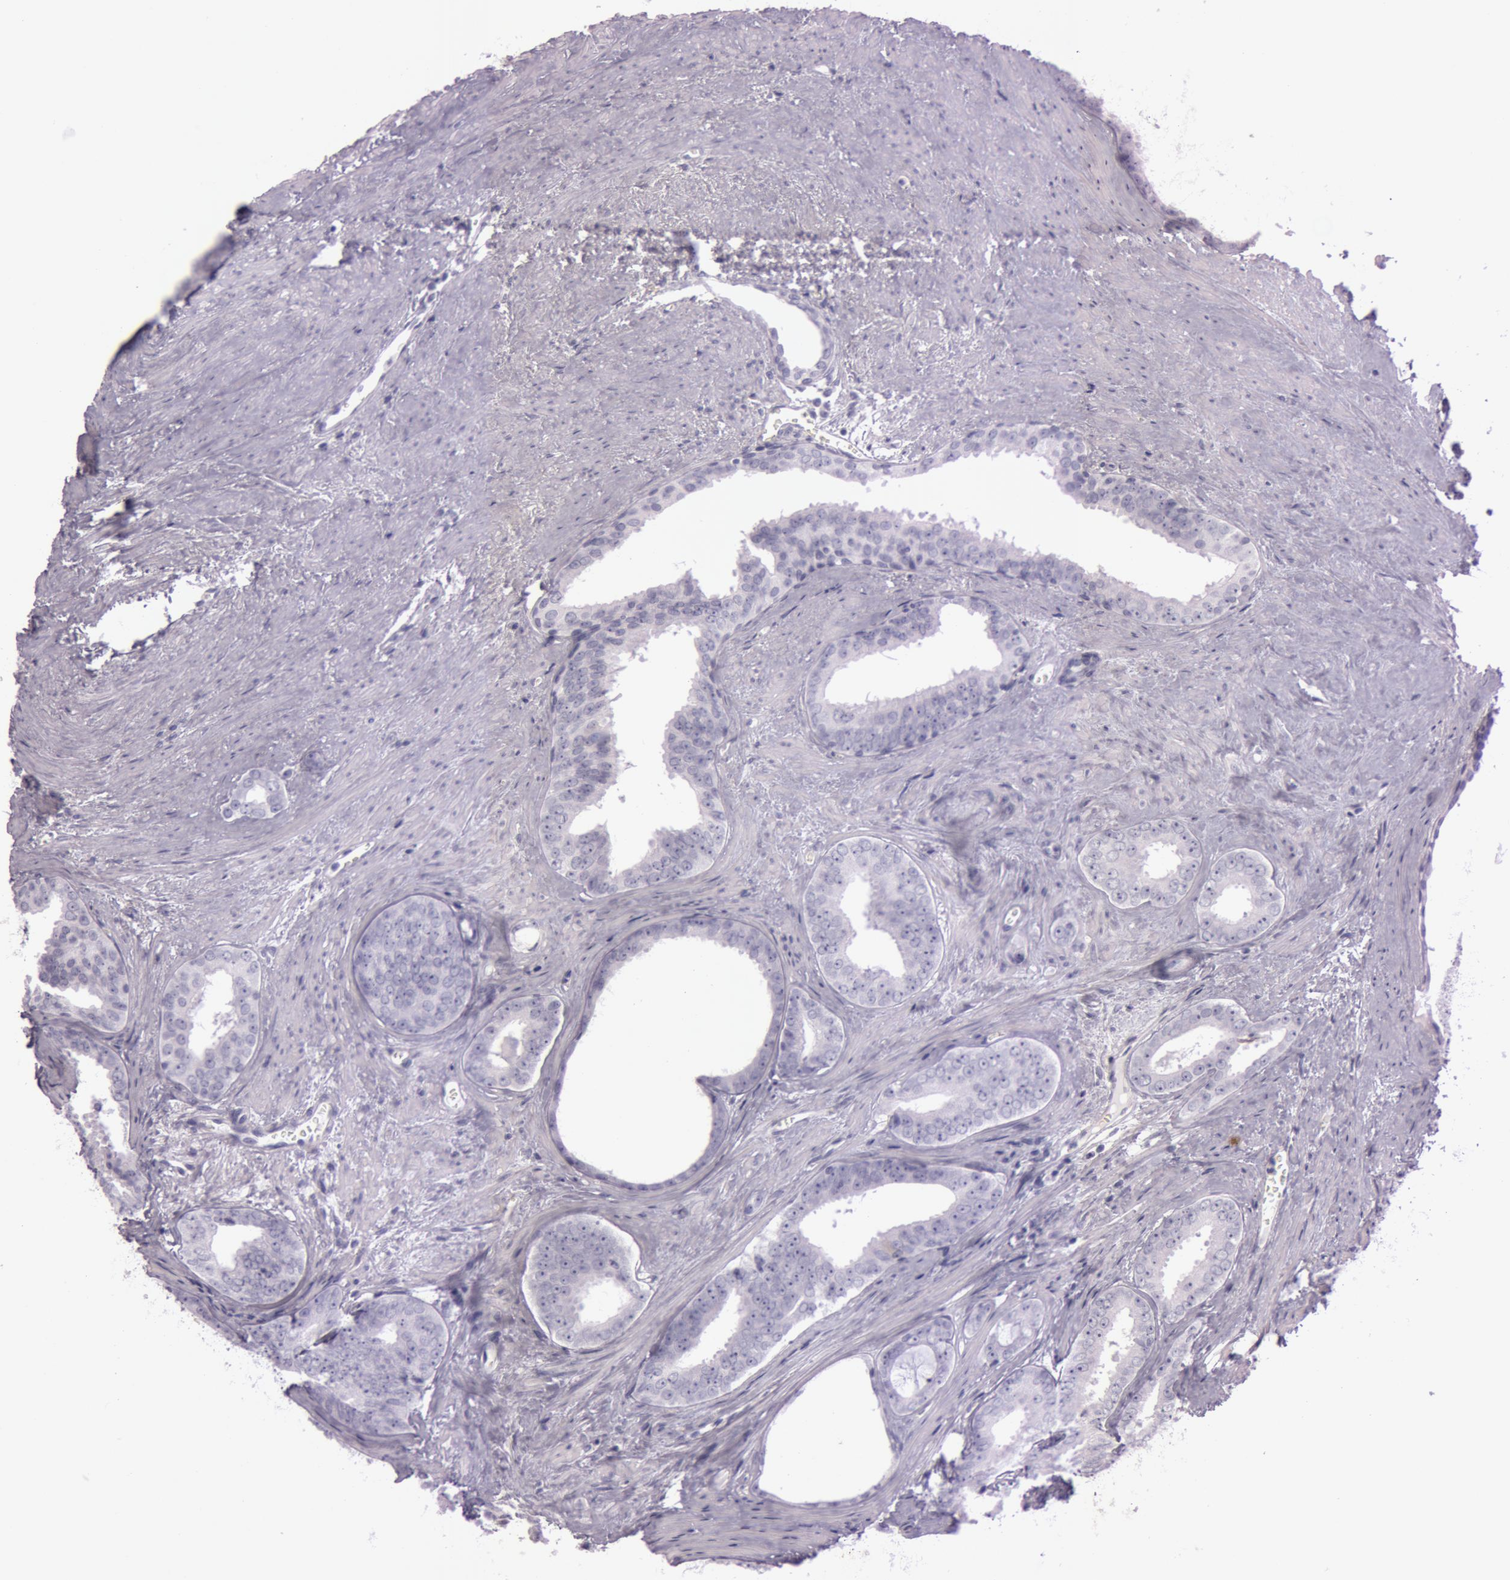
{"staining": {"intensity": "negative", "quantity": "none", "location": "none"}, "tissue": "prostate cancer", "cell_type": "Tumor cells", "image_type": "cancer", "snomed": [{"axis": "morphology", "description": "Adenocarcinoma, Medium grade"}, {"axis": "topography", "description": "Prostate"}], "caption": "Immunohistochemistry histopathology image of neoplastic tissue: adenocarcinoma (medium-grade) (prostate) stained with DAB (3,3'-diaminobenzidine) shows no significant protein expression in tumor cells.", "gene": "S100A7", "patient": {"sex": "male", "age": 79}}